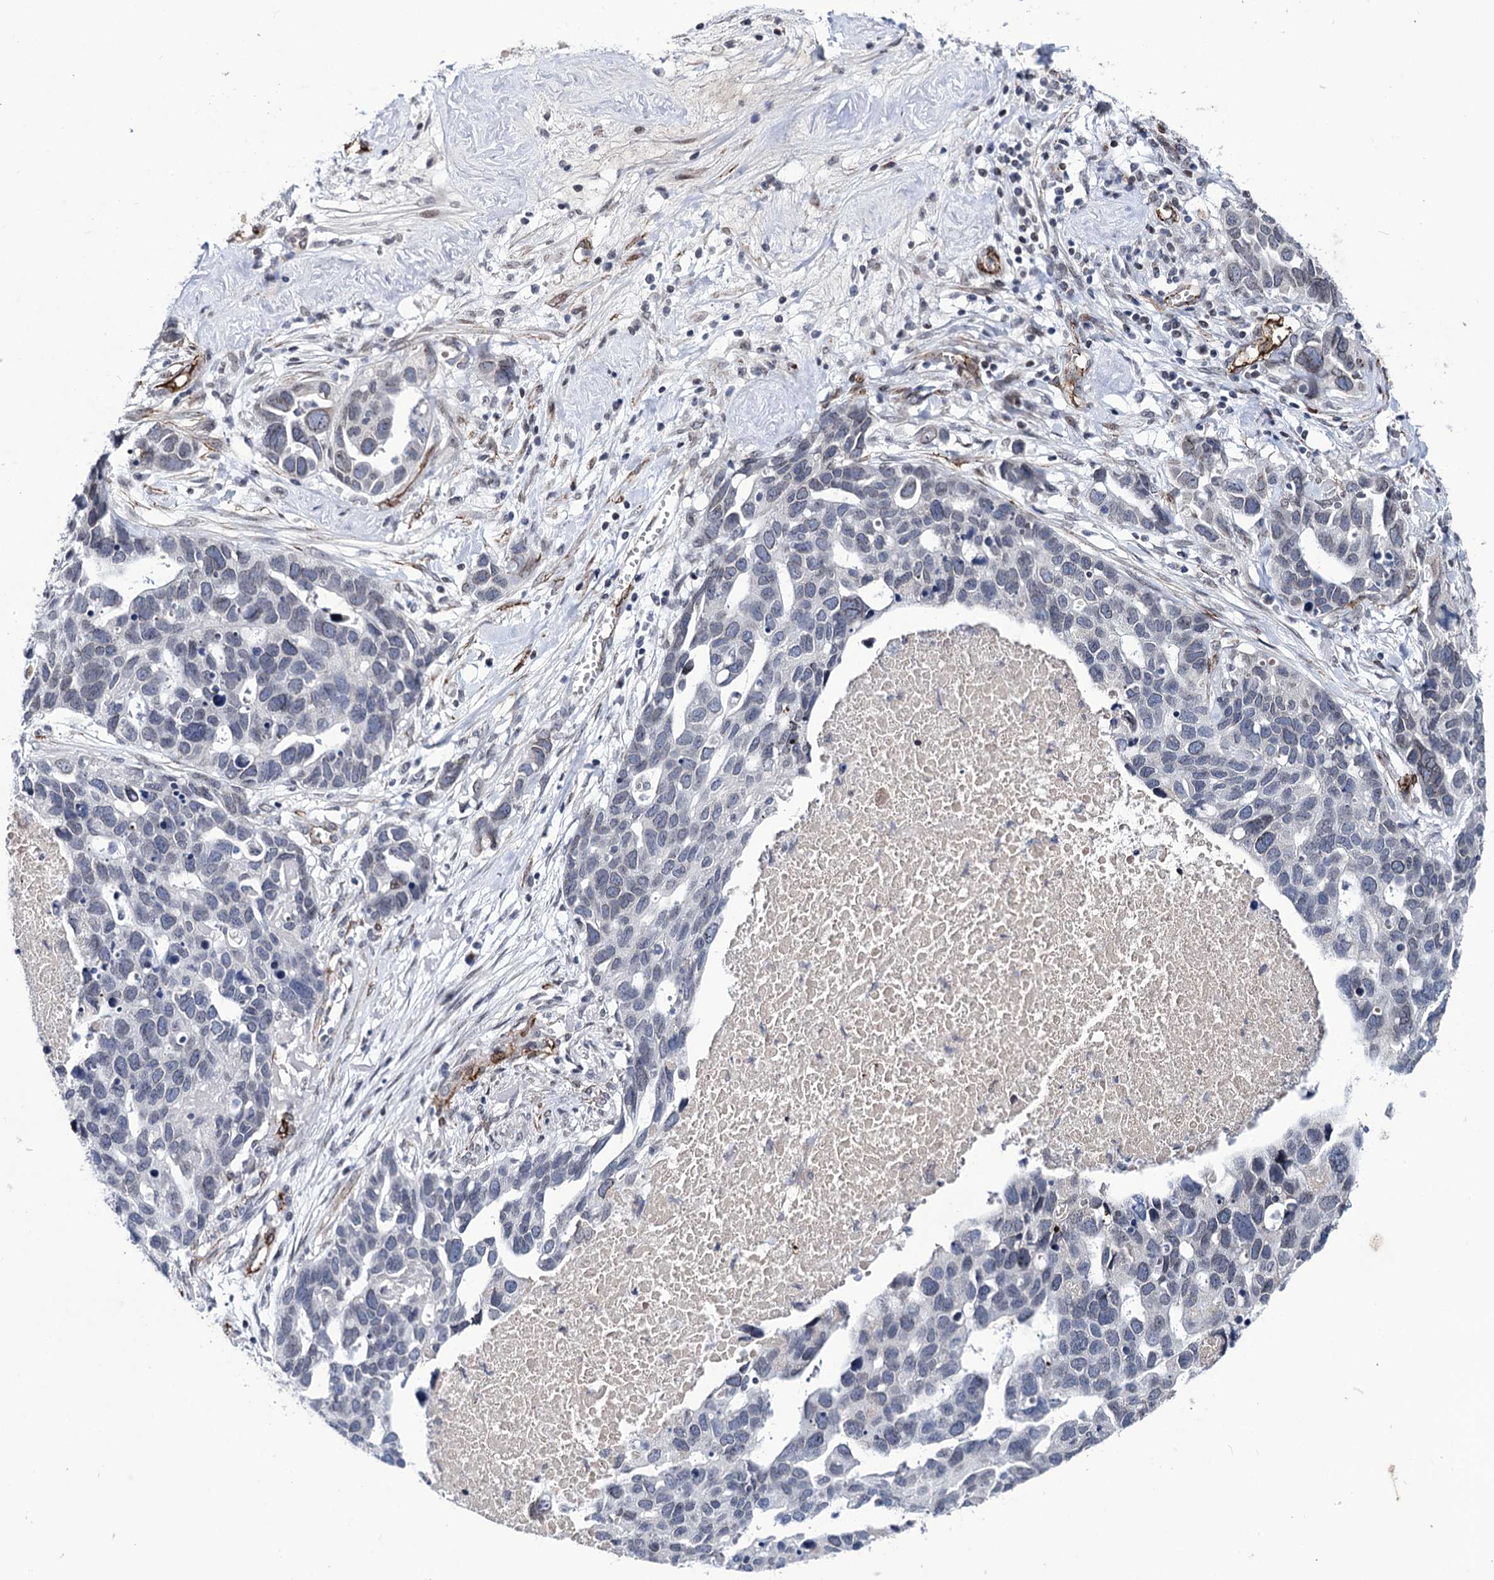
{"staining": {"intensity": "negative", "quantity": "none", "location": "none"}, "tissue": "ovarian cancer", "cell_type": "Tumor cells", "image_type": "cancer", "snomed": [{"axis": "morphology", "description": "Cystadenocarcinoma, serous, NOS"}, {"axis": "topography", "description": "Ovary"}], "caption": "DAB (3,3'-diaminobenzidine) immunohistochemical staining of human ovarian cancer demonstrates no significant staining in tumor cells.", "gene": "ZC3H12C", "patient": {"sex": "female", "age": 54}}